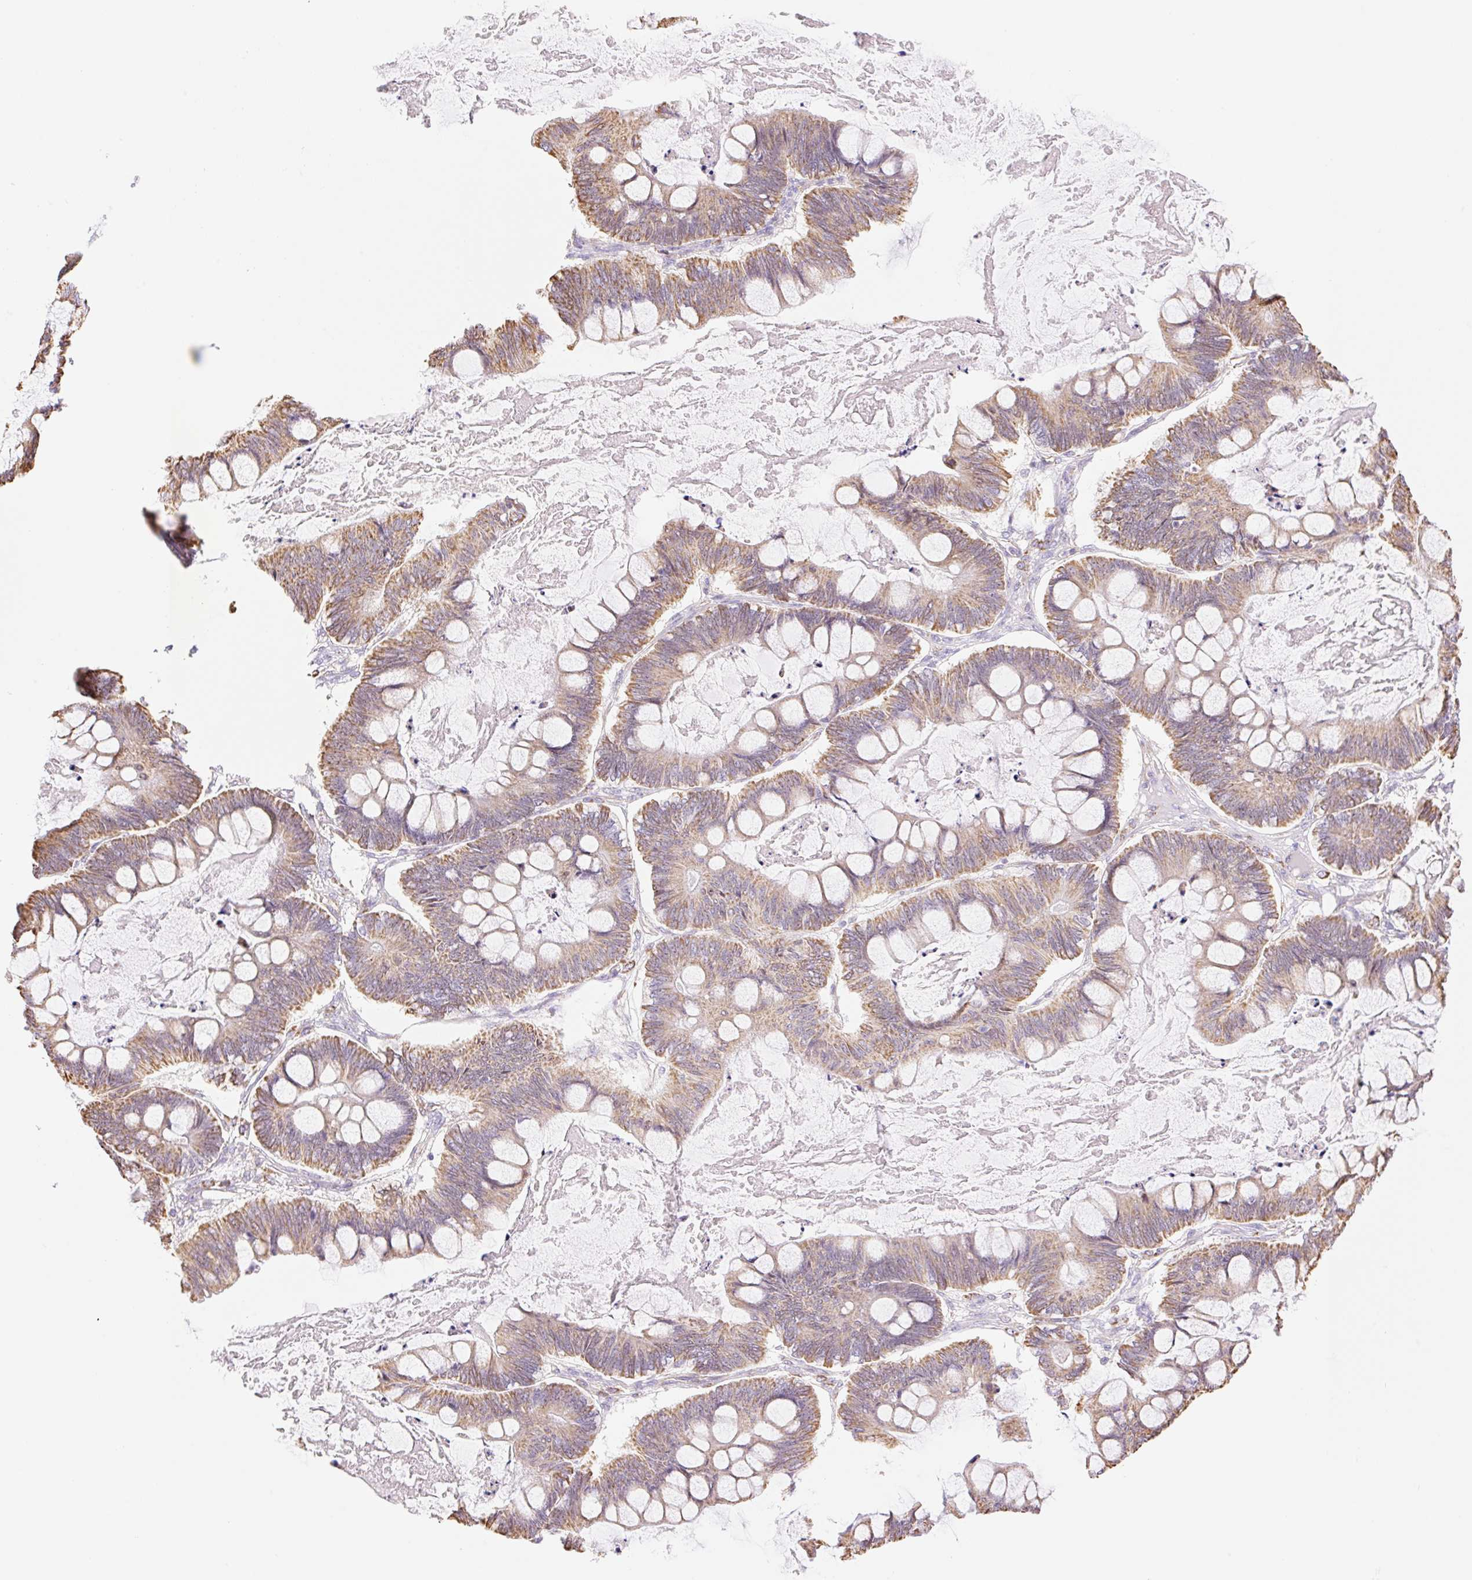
{"staining": {"intensity": "moderate", "quantity": "25%-75%", "location": "cytoplasmic/membranous"}, "tissue": "ovarian cancer", "cell_type": "Tumor cells", "image_type": "cancer", "snomed": [{"axis": "morphology", "description": "Cystadenocarcinoma, mucinous, NOS"}, {"axis": "topography", "description": "Ovary"}], "caption": "Immunohistochemical staining of human ovarian mucinous cystadenocarcinoma reveals medium levels of moderate cytoplasmic/membranous protein staining in approximately 25%-75% of tumor cells.", "gene": "ESAM", "patient": {"sex": "female", "age": 61}}